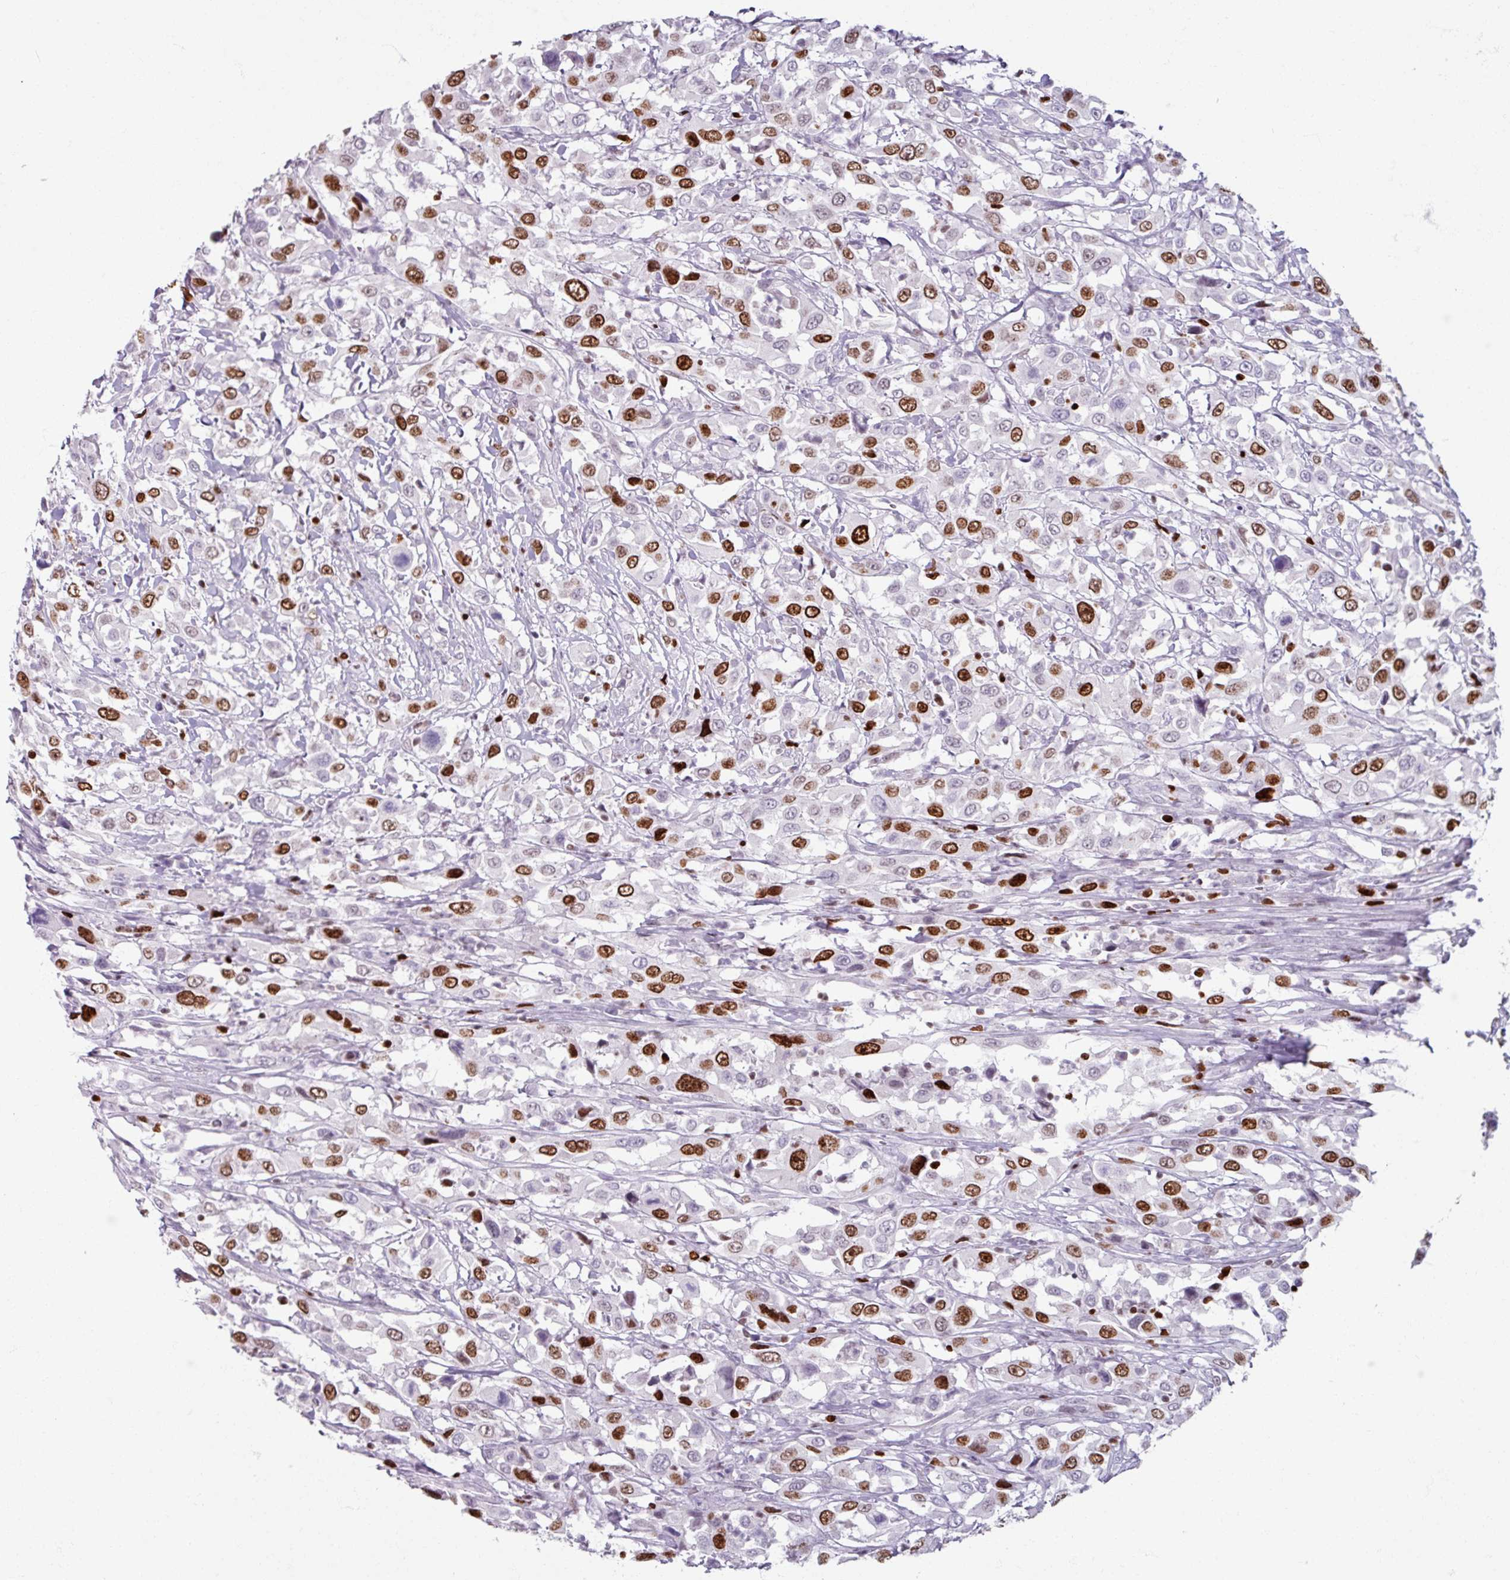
{"staining": {"intensity": "strong", "quantity": "25%-75%", "location": "nuclear"}, "tissue": "urothelial cancer", "cell_type": "Tumor cells", "image_type": "cancer", "snomed": [{"axis": "morphology", "description": "Urothelial carcinoma, High grade"}, {"axis": "topography", "description": "Urinary bladder"}], "caption": "Urothelial cancer was stained to show a protein in brown. There is high levels of strong nuclear positivity in about 25%-75% of tumor cells.", "gene": "ATAD2", "patient": {"sex": "male", "age": 61}}